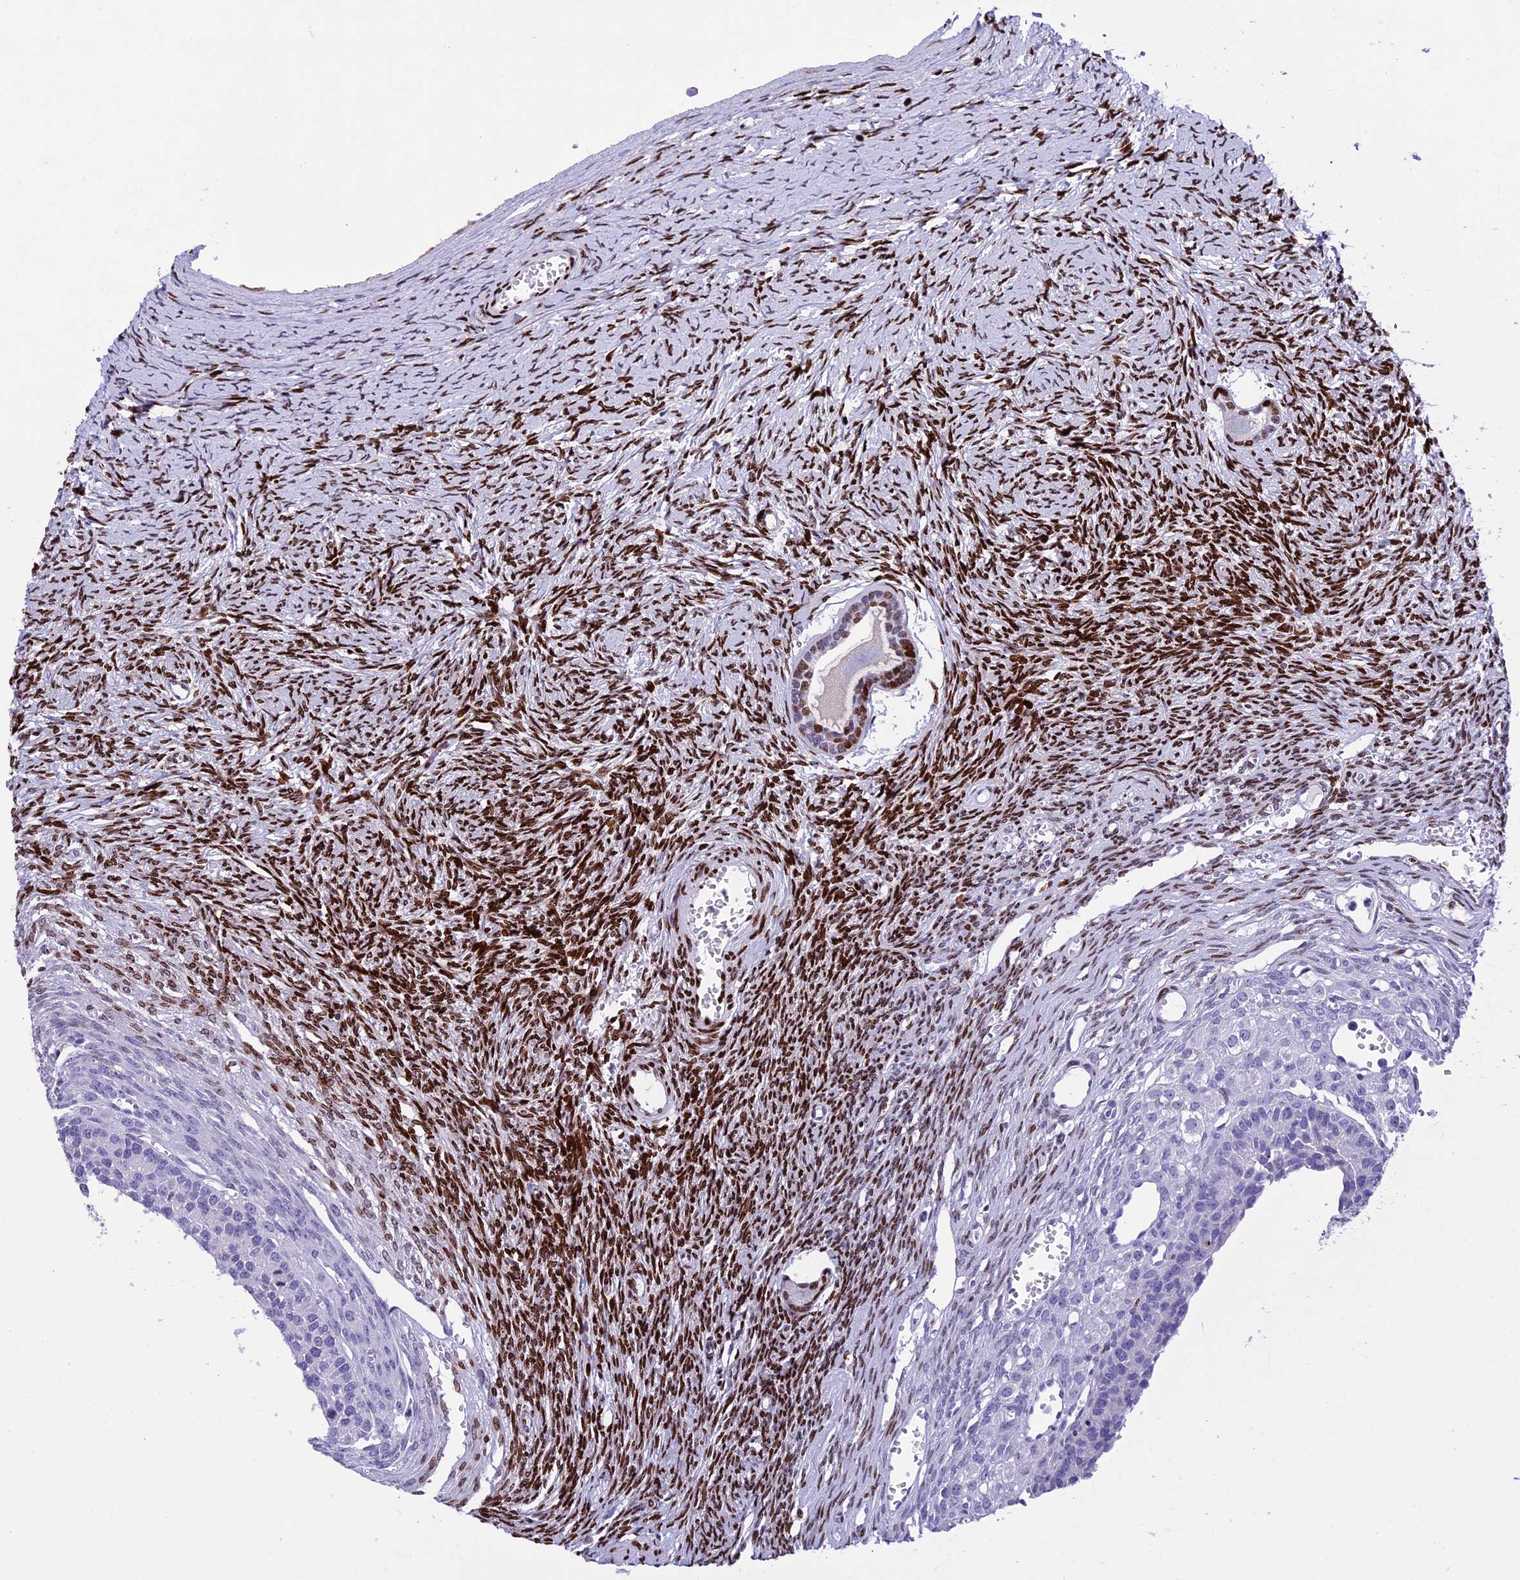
{"staining": {"intensity": "moderate", "quantity": "25%-75%", "location": "nuclear"}, "tissue": "ovary", "cell_type": "Follicle cells", "image_type": "normal", "snomed": [{"axis": "morphology", "description": "Normal tissue, NOS"}, {"axis": "topography", "description": "Ovary"}], "caption": "Immunohistochemical staining of normal ovary displays 25%-75% levels of moderate nuclear protein positivity in about 25%-75% of follicle cells.", "gene": "BTBD3", "patient": {"sex": "female", "age": 39}}